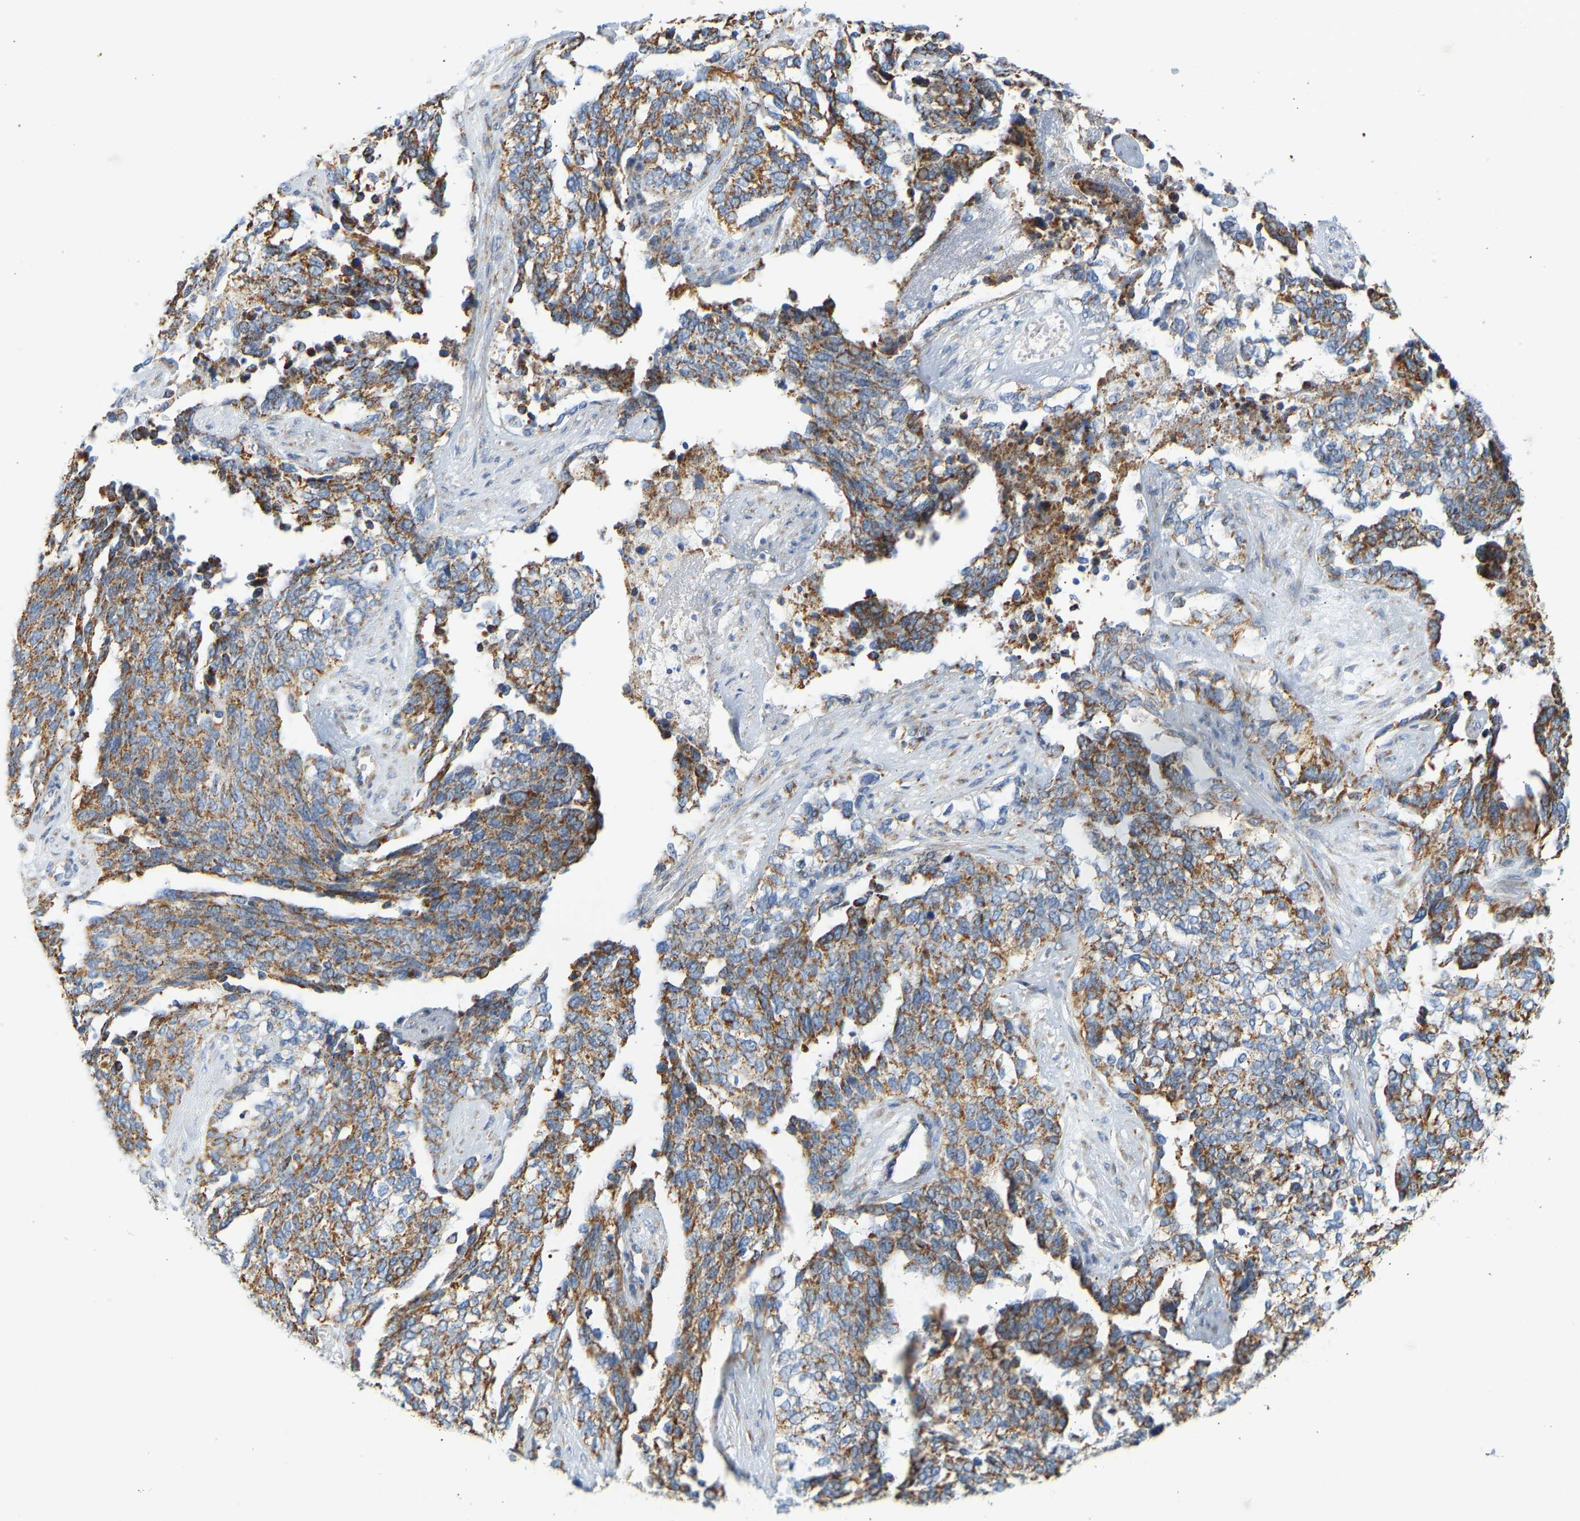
{"staining": {"intensity": "moderate", "quantity": ">75%", "location": "cytoplasmic/membranous"}, "tissue": "ovarian cancer", "cell_type": "Tumor cells", "image_type": "cancer", "snomed": [{"axis": "morphology", "description": "Cystadenocarcinoma, serous, NOS"}, {"axis": "topography", "description": "Ovary"}], "caption": "Immunohistochemistry (IHC) (DAB (3,3'-diaminobenzidine)) staining of serous cystadenocarcinoma (ovarian) demonstrates moderate cytoplasmic/membranous protein expression in approximately >75% of tumor cells. (brown staining indicates protein expression, while blue staining denotes nuclei).", "gene": "GRPEL2", "patient": {"sex": "female", "age": 44}}